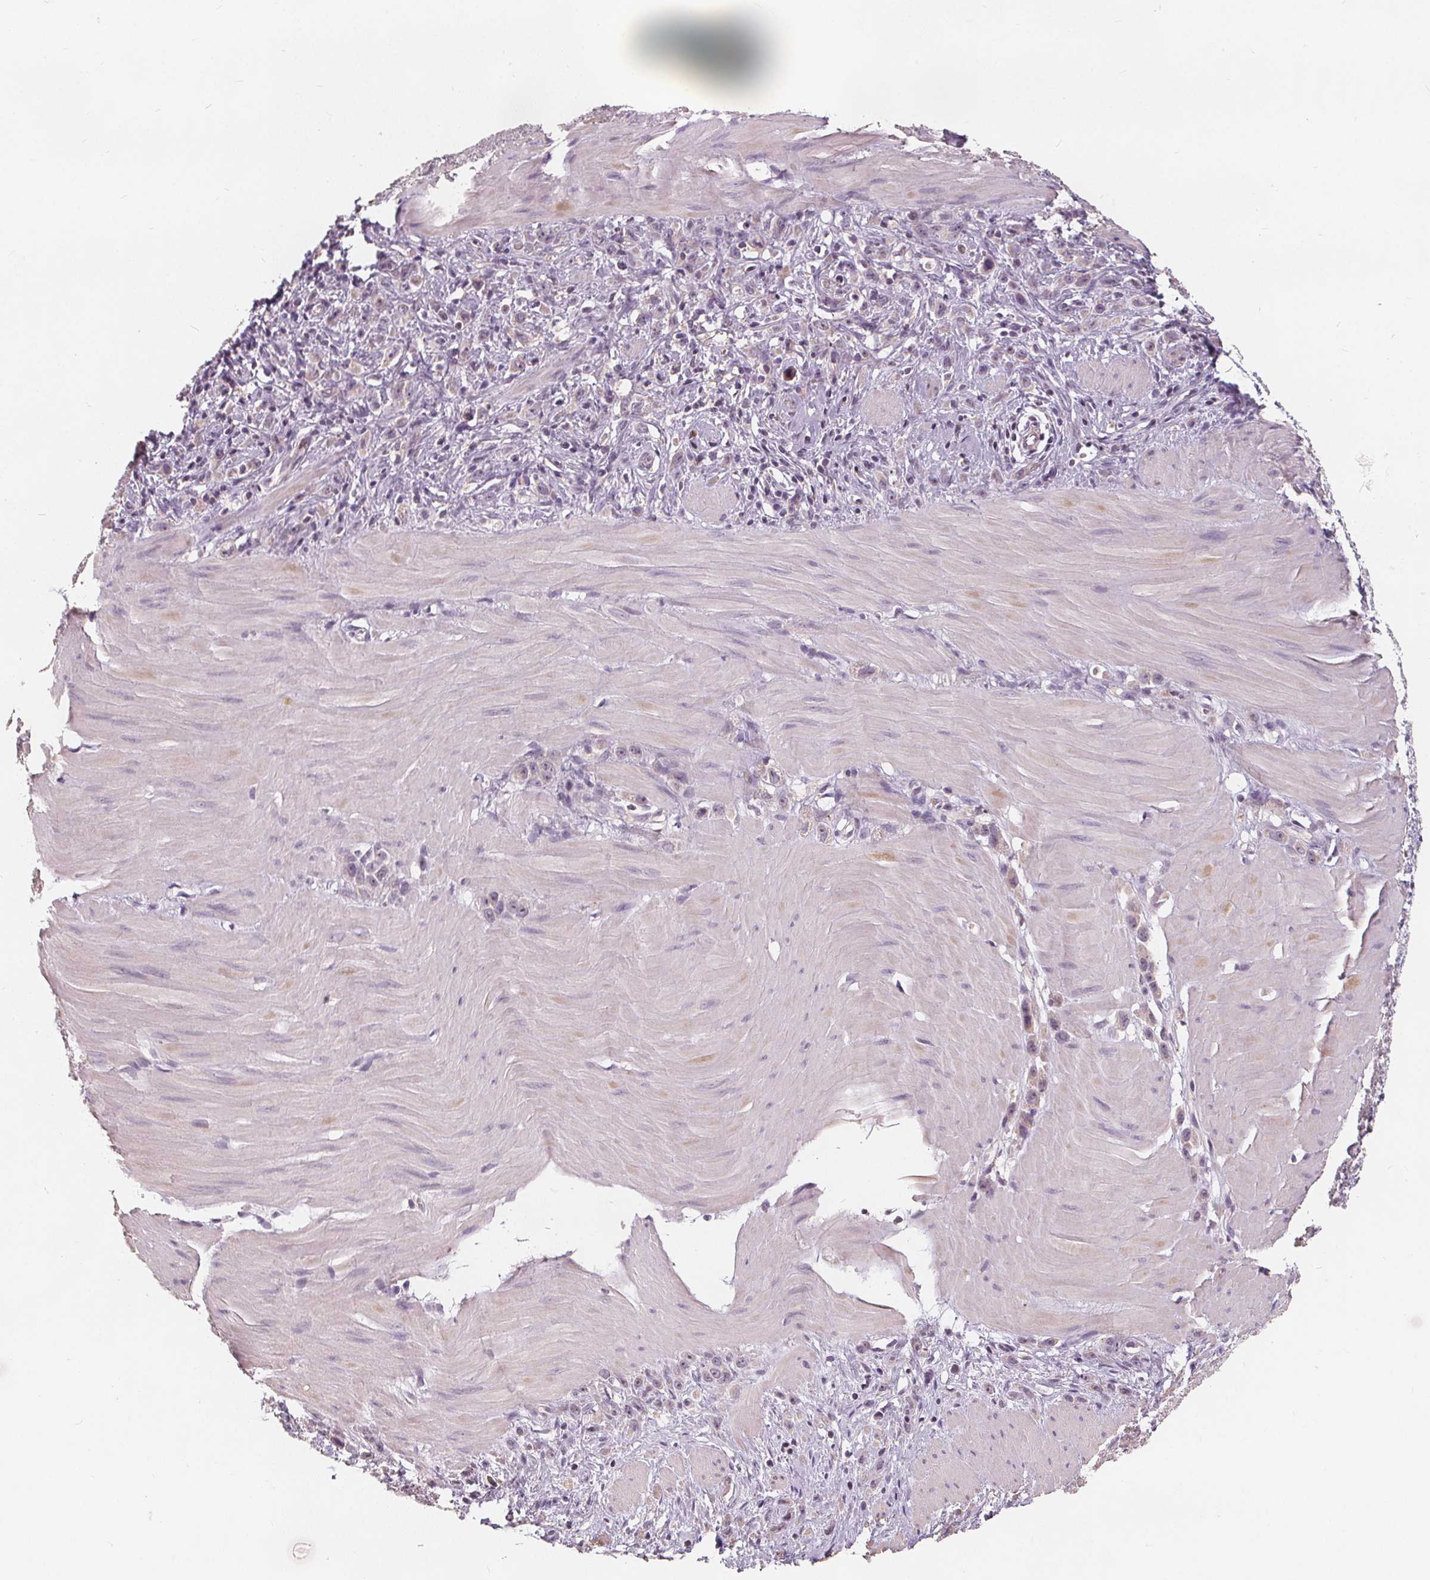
{"staining": {"intensity": "negative", "quantity": "none", "location": "none"}, "tissue": "stomach cancer", "cell_type": "Tumor cells", "image_type": "cancer", "snomed": [{"axis": "morphology", "description": "Adenocarcinoma, NOS"}, {"axis": "topography", "description": "Stomach"}], "caption": "Image shows no significant protein staining in tumor cells of stomach cancer (adenocarcinoma). (Brightfield microscopy of DAB immunohistochemistry (IHC) at high magnification).", "gene": "DRC3", "patient": {"sex": "male", "age": 47}}